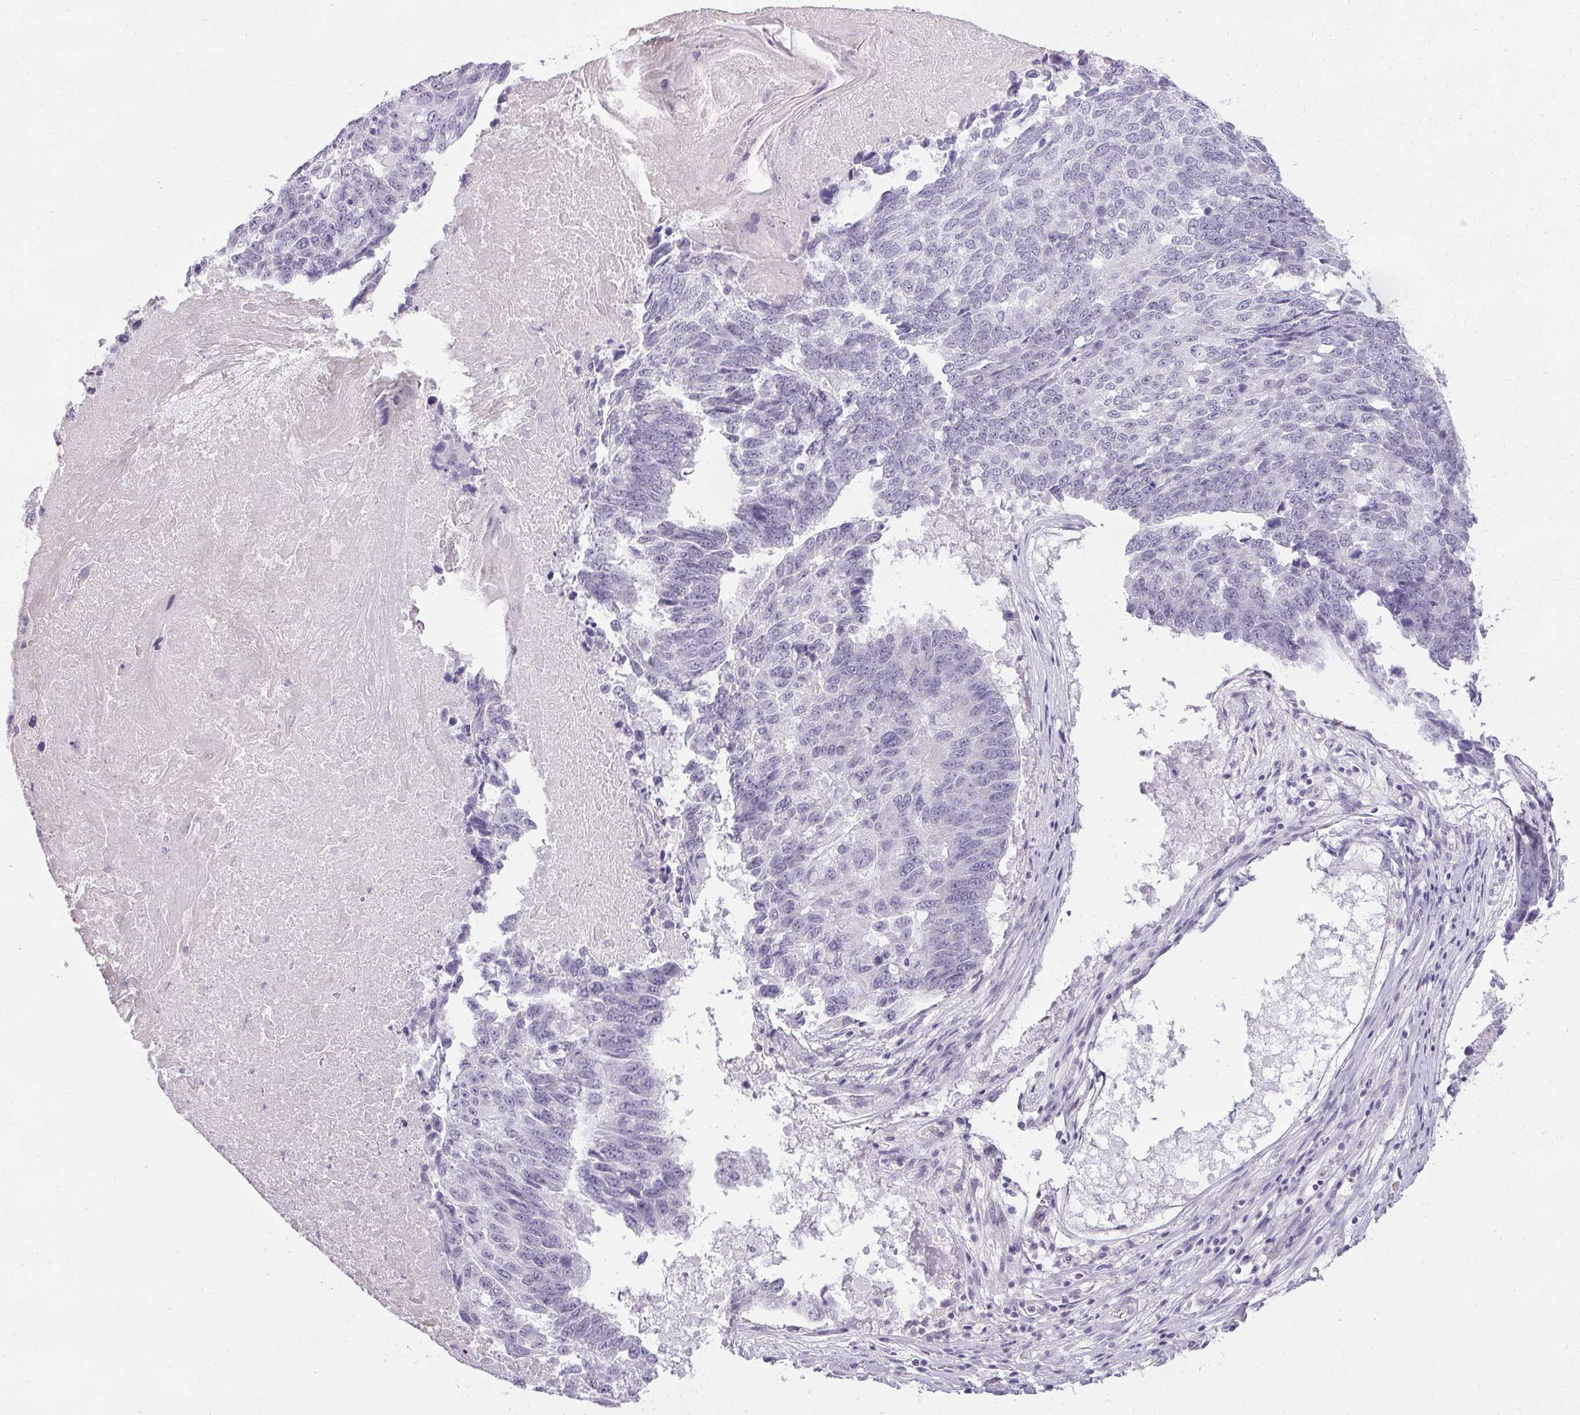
{"staining": {"intensity": "negative", "quantity": "none", "location": "none"}, "tissue": "lung cancer", "cell_type": "Tumor cells", "image_type": "cancer", "snomed": [{"axis": "morphology", "description": "Squamous cell carcinoma, NOS"}, {"axis": "topography", "description": "Lung"}], "caption": "Image shows no significant protein positivity in tumor cells of squamous cell carcinoma (lung).", "gene": "PMEL", "patient": {"sex": "male", "age": 73}}